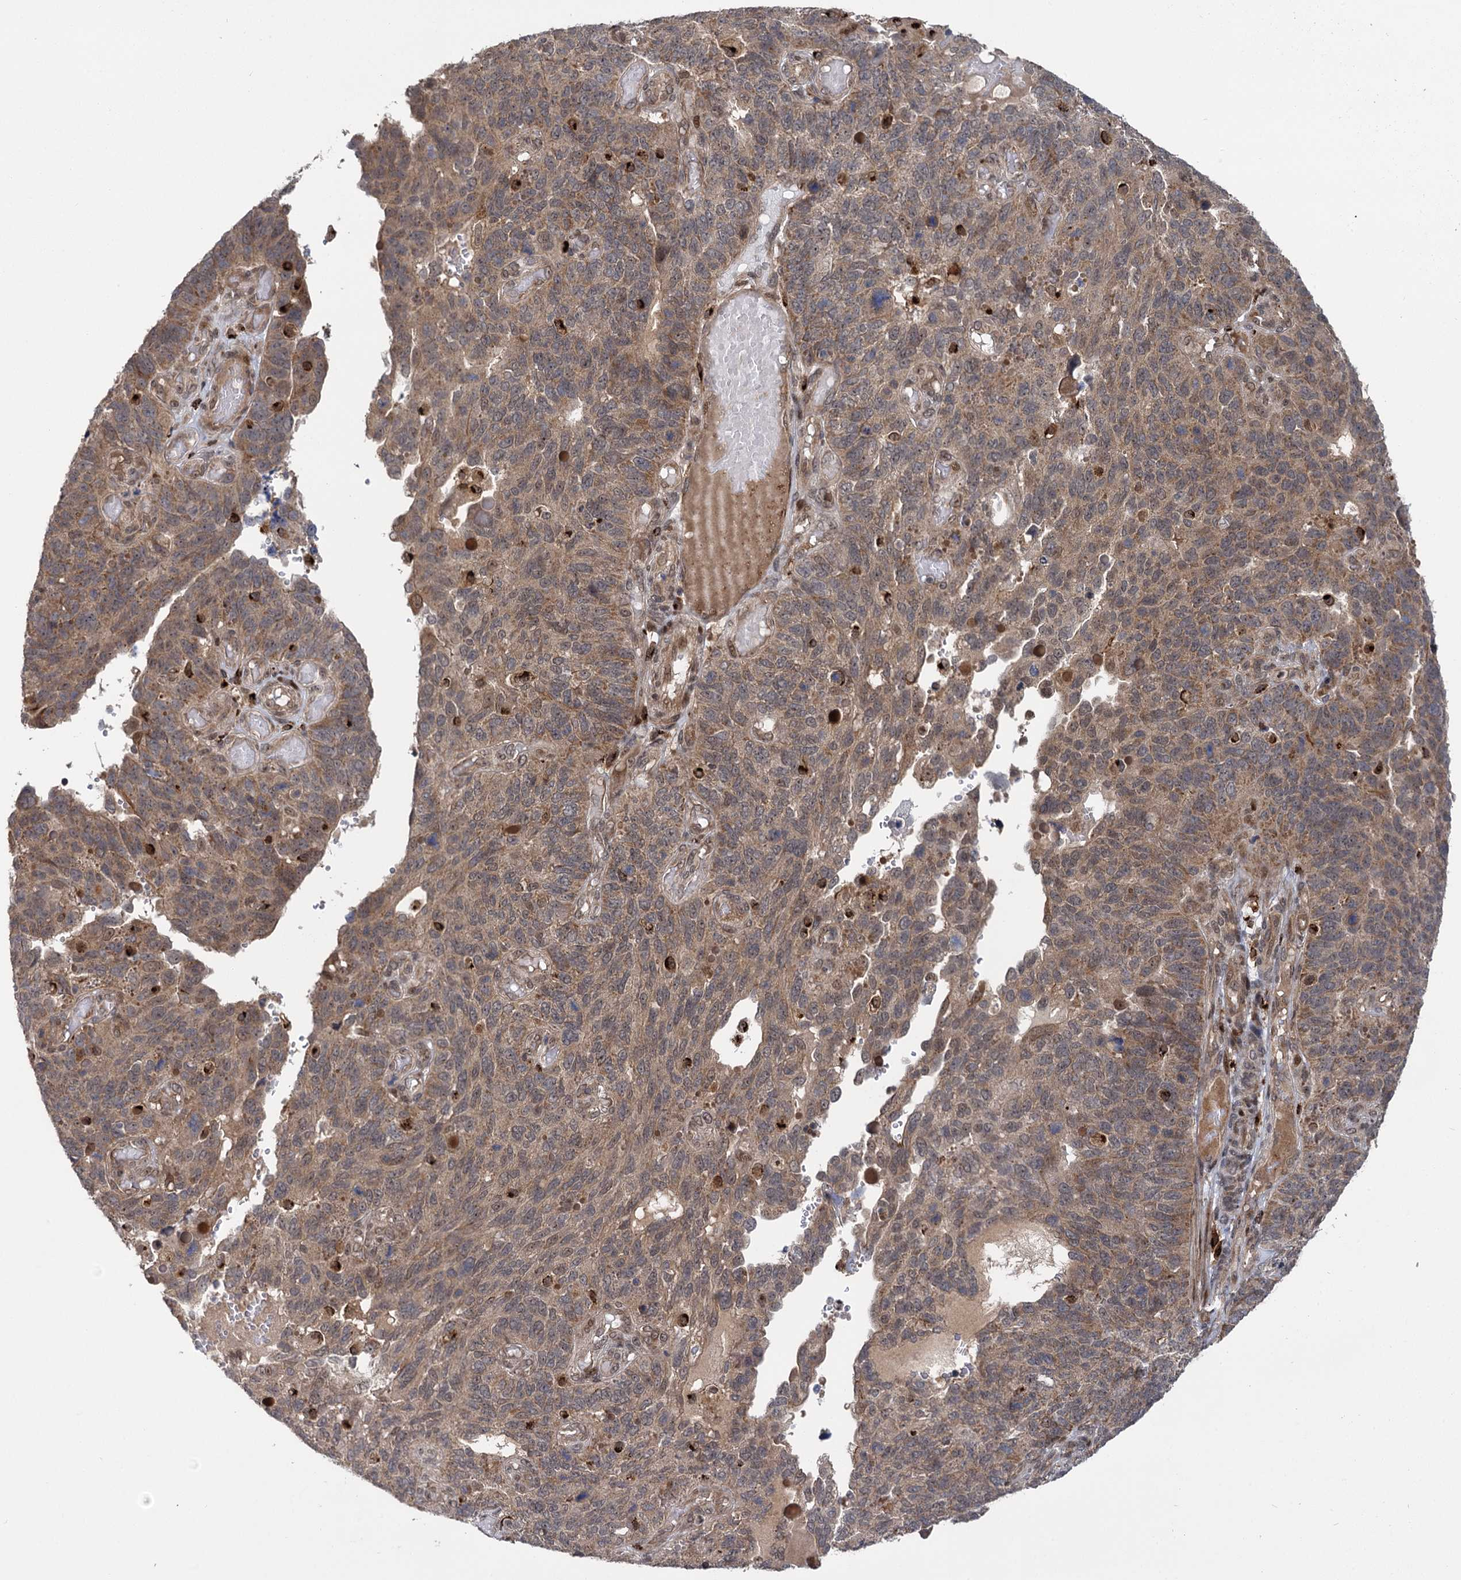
{"staining": {"intensity": "moderate", "quantity": ">75%", "location": "cytoplasmic/membranous"}, "tissue": "endometrial cancer", "cell_type": "Tumor cells", "image_type": "cancer", "snomed": [{"axis": "morphology", "description": "Adenocarcinoma, NOS"}, {"axis": "topography", "description": "Endometrium"}], "caption": "Approximately >75% of tumor cells in human endometrial cancer exhibit moderate cytoplasmic/membranous protein positivity as visualized by brown immunohistochemical staining.", "gene": "GAL3ST4", "patient": {"sex": "female", "age": 66}}